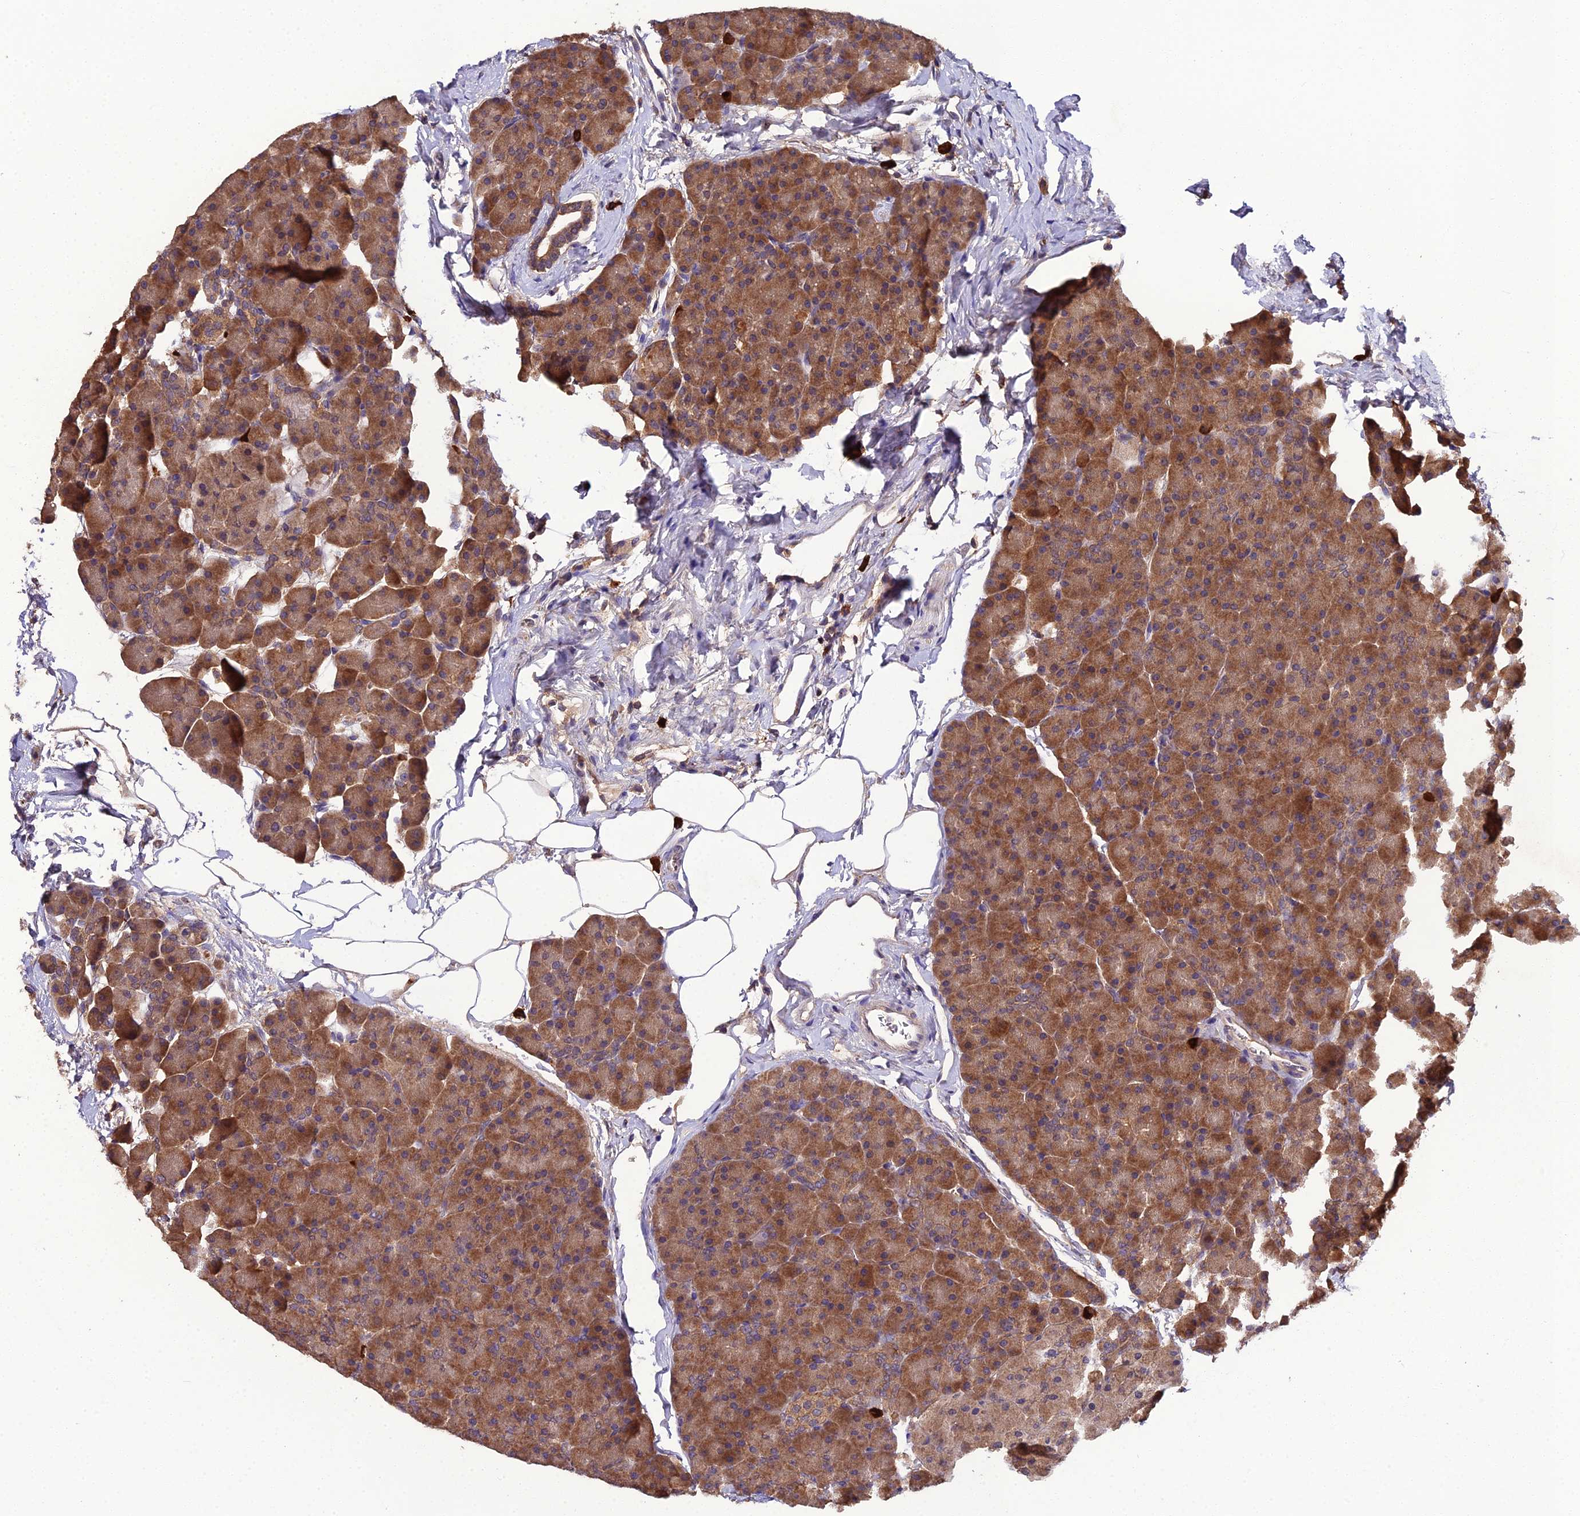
{"staining": {"intensity": "moderate", "quantity": ">75%", "location": "cytoplasmic/membranous"}, "tissue": "pancreas", "cell_type": "Exocrine glandular cells", "image_type": "normal", "snomed": [{"axis": "morphology", "description": "Normal tissue, NOS"}, {"axis": "topography", "description": "Pancreas"}], "caption": "Brown immunohistochemical staining in benign pancreas displays moderate cytoplasmic/membranous positivity in approximately >75% of exocrine glandular cells.", "gene": "TMEM258", "patient": {"sex": "male", "age": 36}}